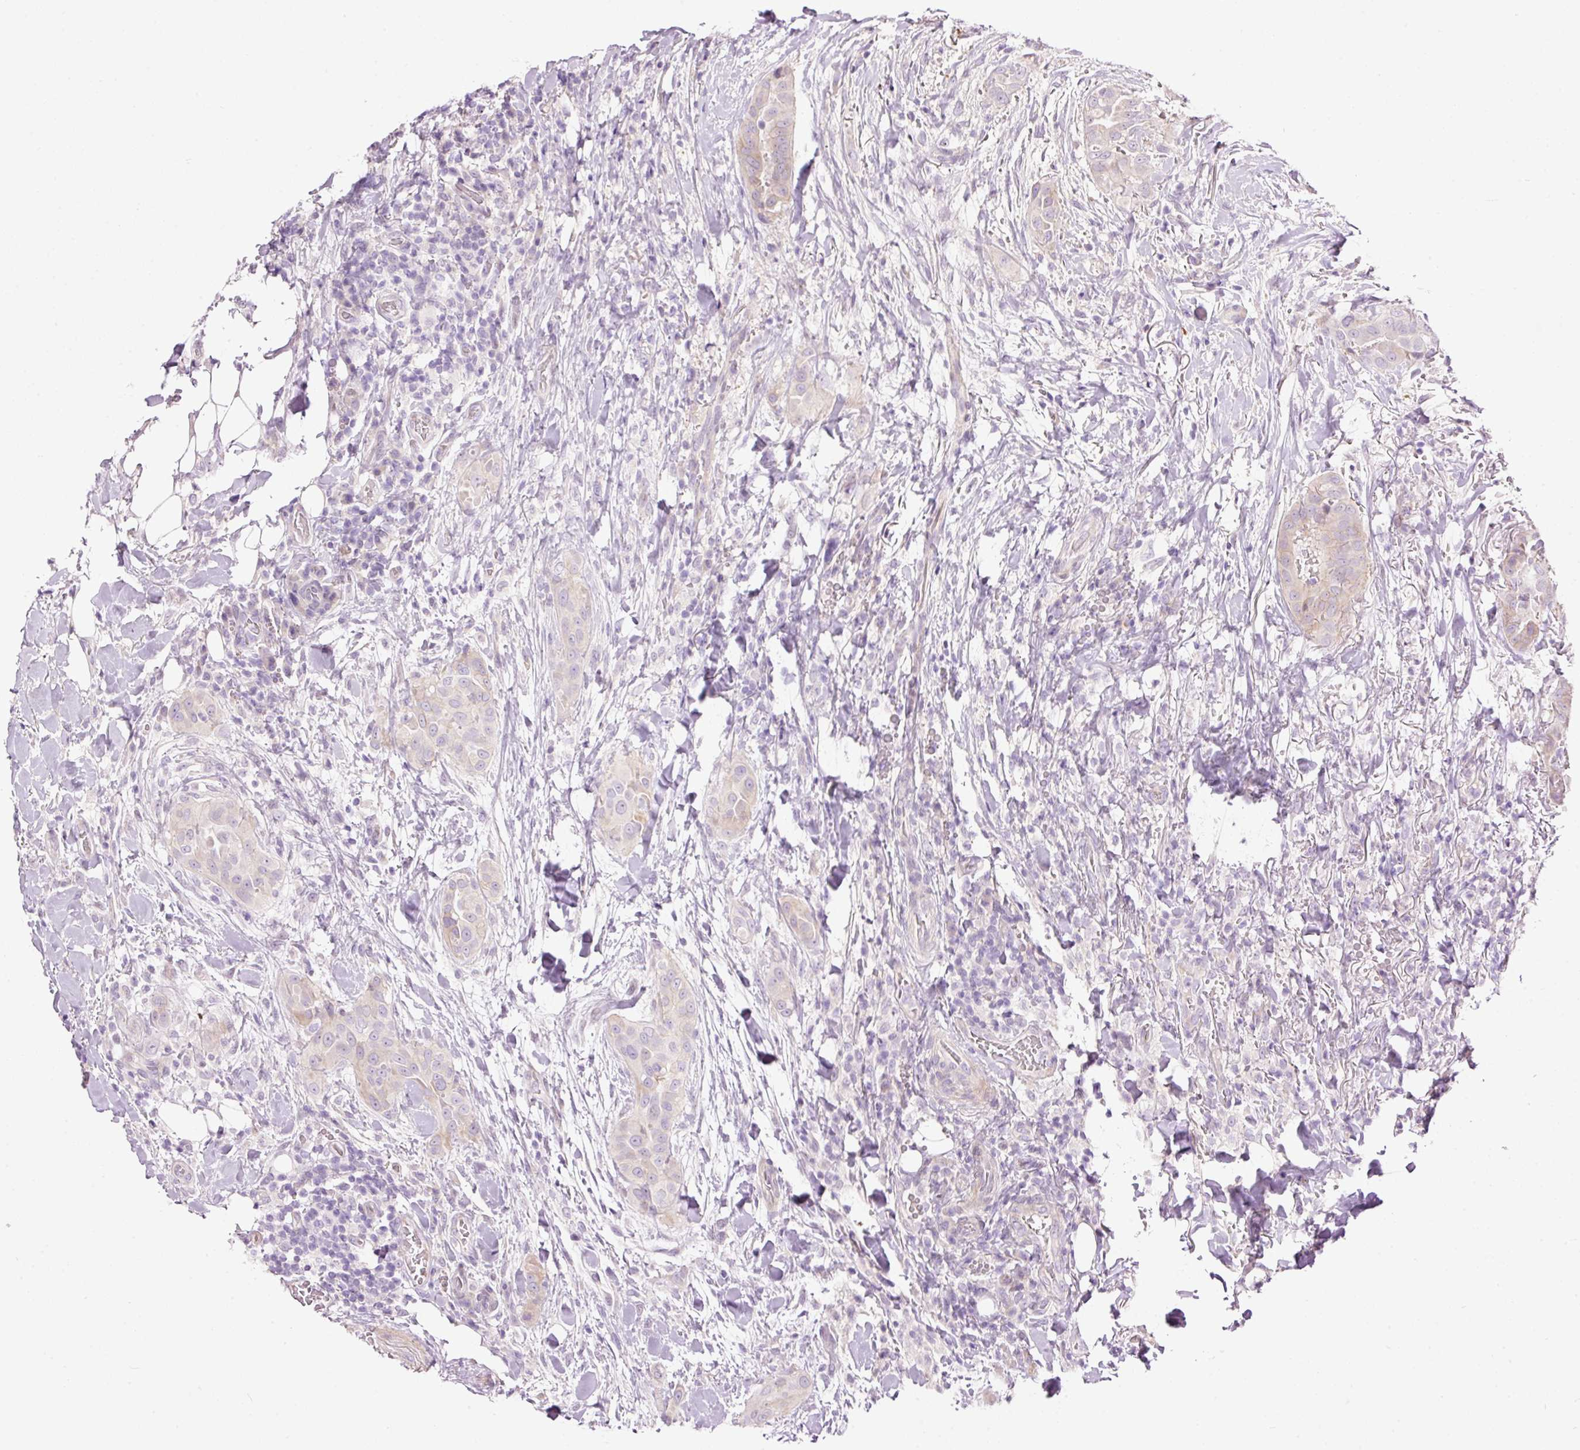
{"staining": {"intensity": "weak", "quantity": "<25%", "location": "cytoplasmic/membranous"}, "tissue": "thyroid cancer", "cell_type": "Tumor cells", "image_type": "cancer", "snomed": [{"axis": "morphology", "description": "Papillary adenocarcinoma, NOS"}, {"axis": "topography", "description": "Thyroid gland"}], "caption": "This is an immunohistochemistry (IHC) histopathology image of human thyroid papillary adenocarcinoma. There is no positivity in tumor cells.", "gene": "FCRL4", "patient": {"sex": "male", "age": 61}}